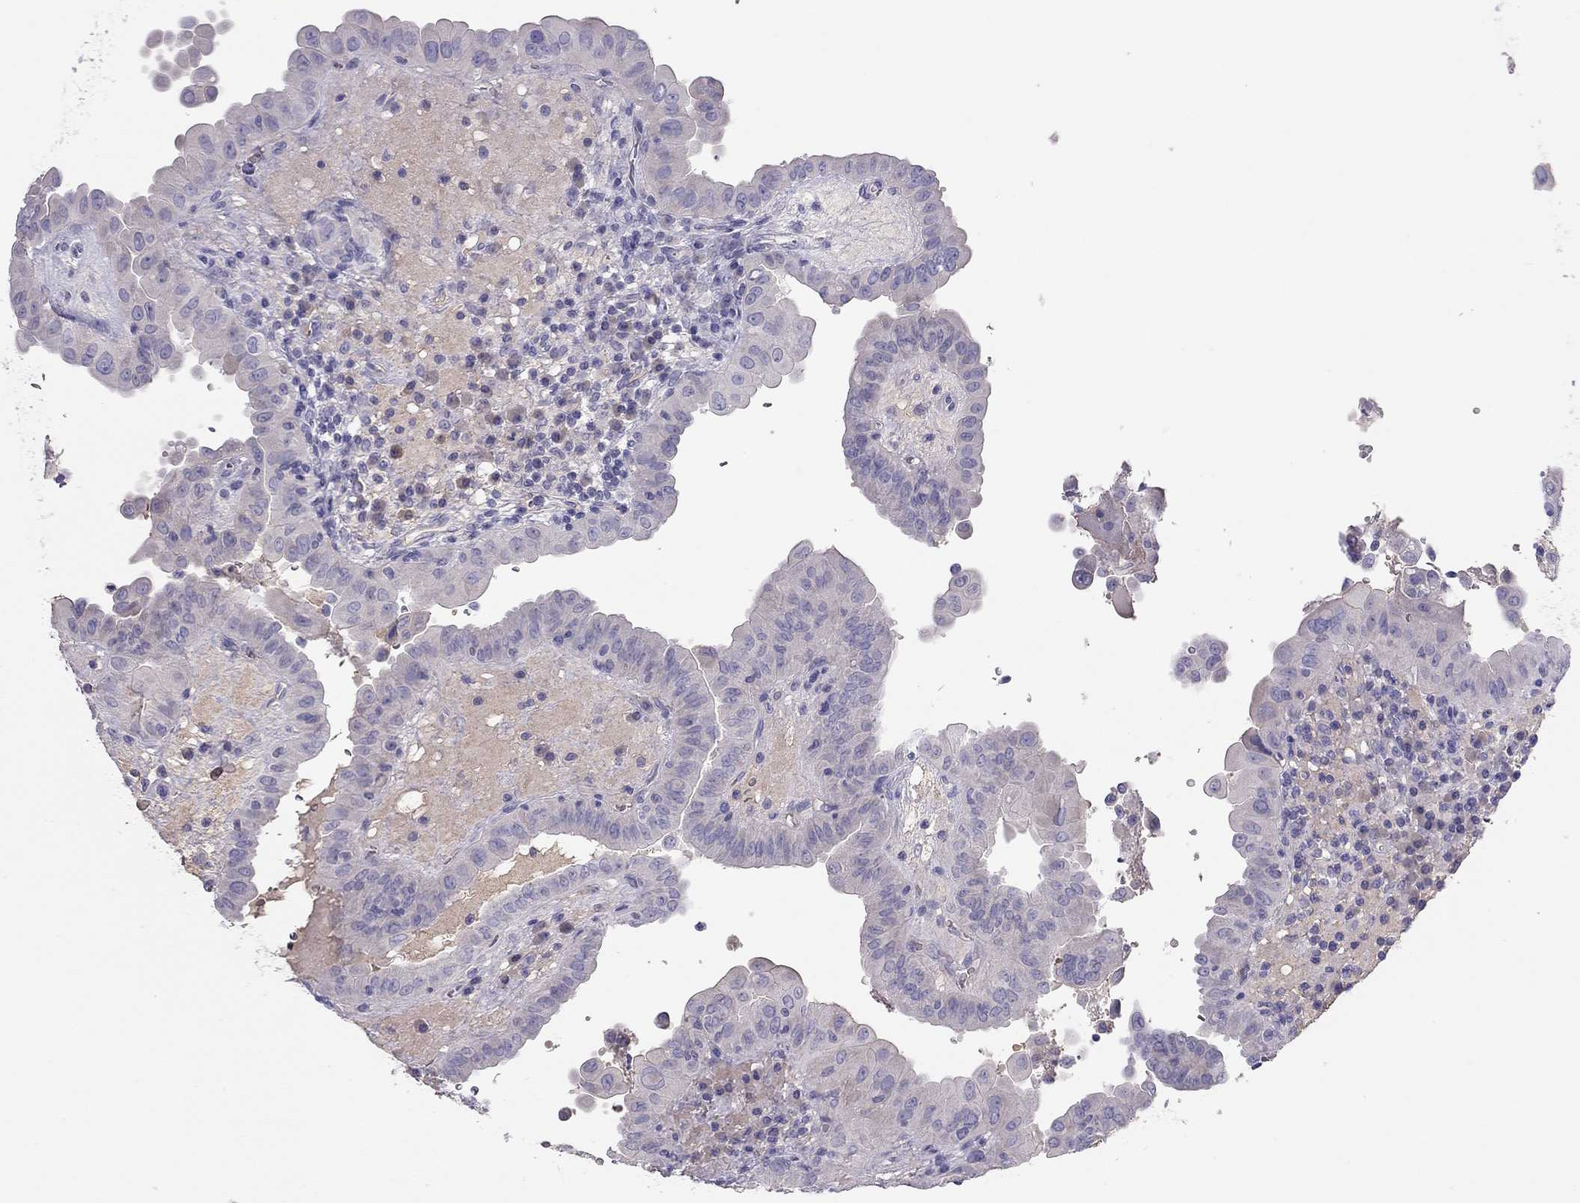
{"staining": {"intensity": "negative", "quantity": "none", "location": "none"}, "tissue": "thyroid cancer", "cell_type": "Tumor cells", "image_type": "cancer", "snomed": [{"axis": "morphology", "description": "Papillary adenocarcinoma, NOS"}, {"axis": "topography", "description": "Thyroid gland"}], "caption": "High magnification brightfield microscopy of thyroid papillary adenocarcinoma stained with DAB (3,3'-diaminobenzidine) (brown) and counterstained with hematoxylin (blue): tumor cells show no significant positivity.", "gene": "RHD", "patient": {"sex": "female", "age": 37}}